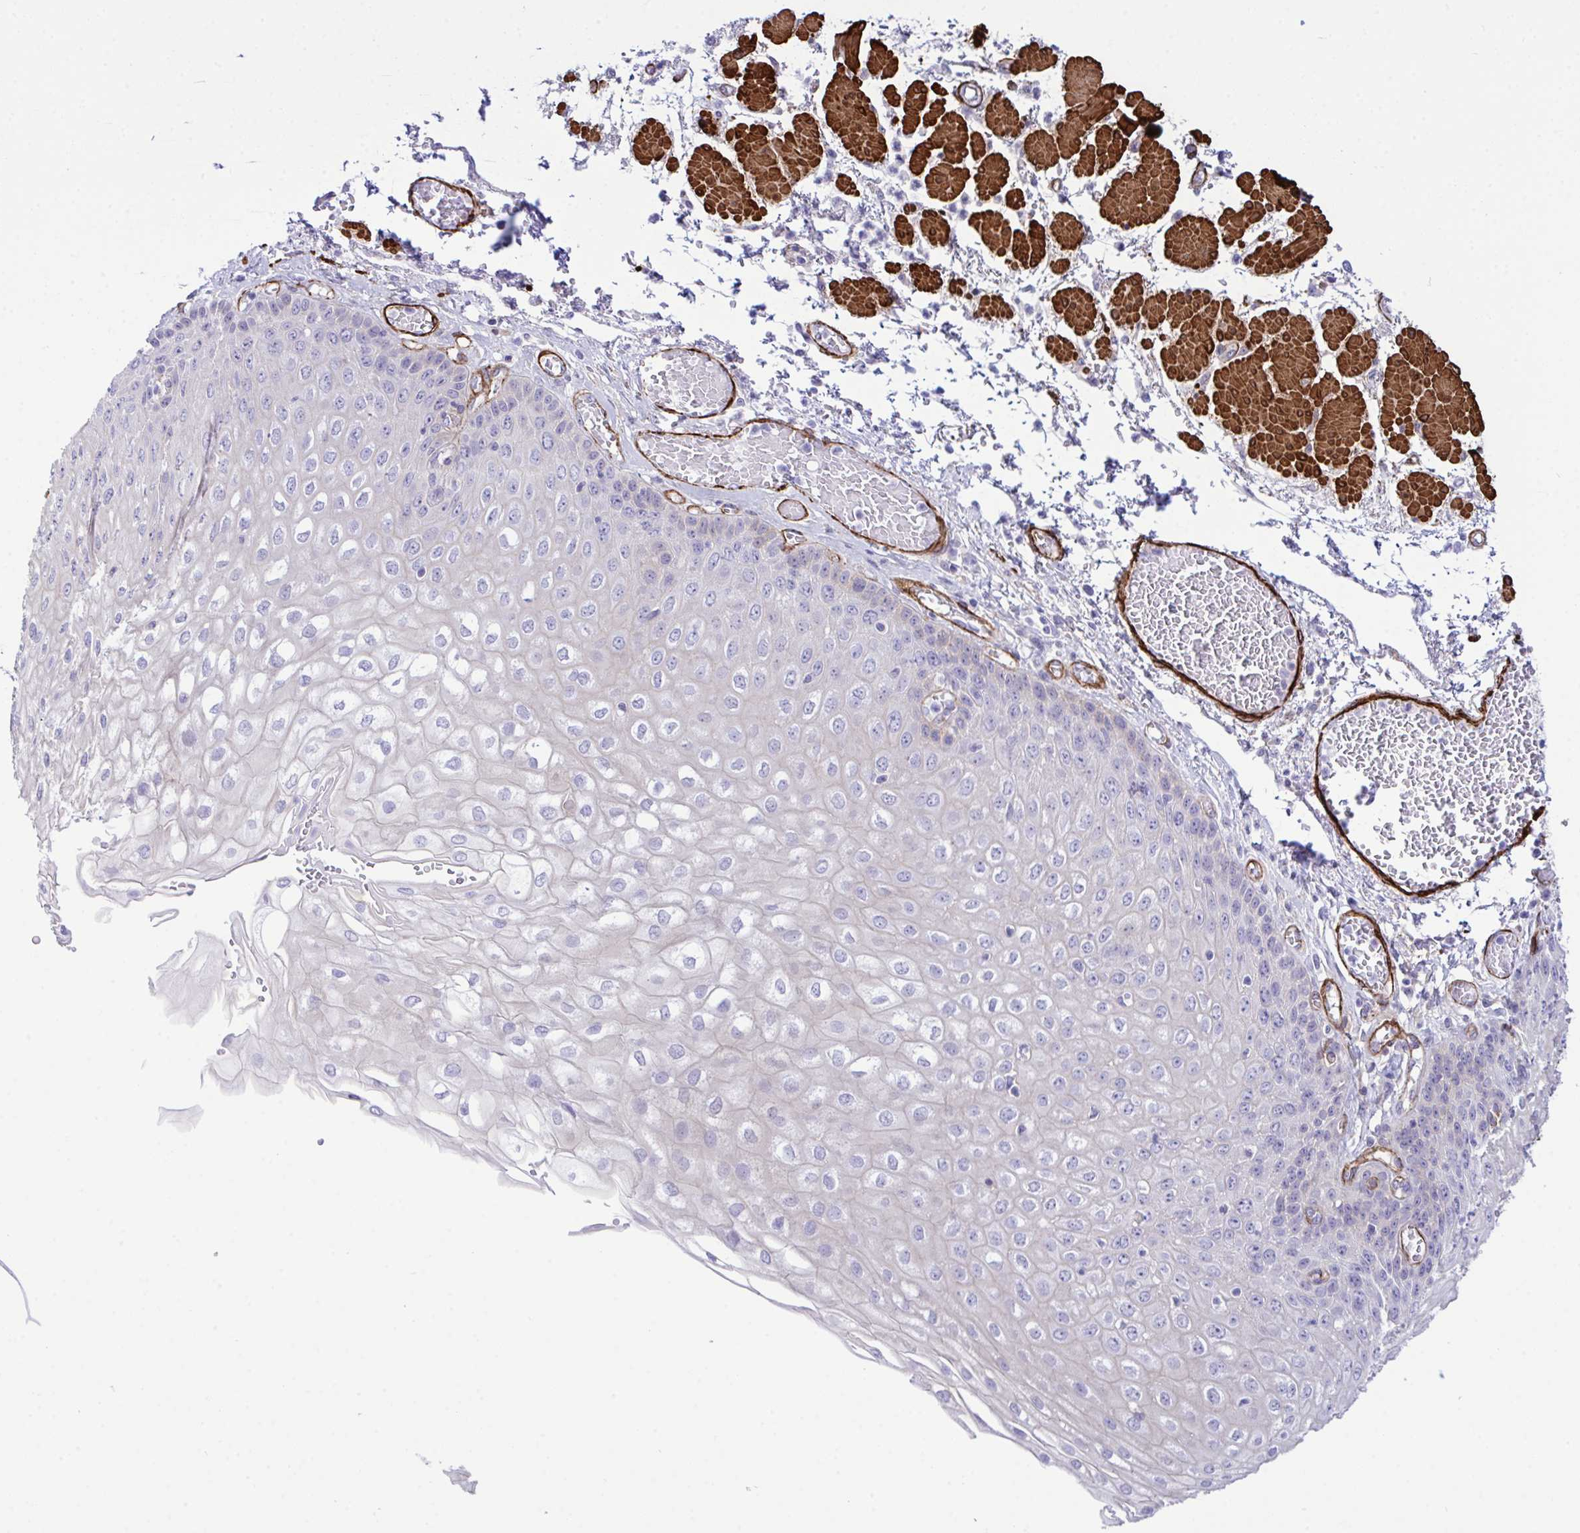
{"staining": {"intensity": "moderate", "quantity": "<25%", "location": "cytoplasmic/membranous"}, "tissue": "esophagus", "cell_type": "Squamous epithelial cells", "image_type": "normal", "snomed": [{"axis": "morphology", "description": "Normal tissue, NOS"}, {"axis": "morphology", "description": "Adenocarcinoma, NOS"}, {"axis": "topography", "description": "Esophagus"}], "caption": "High-power microscopy captured an immunohistochemistry (IHC) histopathology image of benign esophagus, revealing moderate cytoplasmic/membranous expression in approximately <25% of squamous epithelial cells. (brown staining indicates protein expression, while blue staining denotes nuclei).", "gene": "SYNPO2L", "patient": {"sex": "male", "age": 81}}